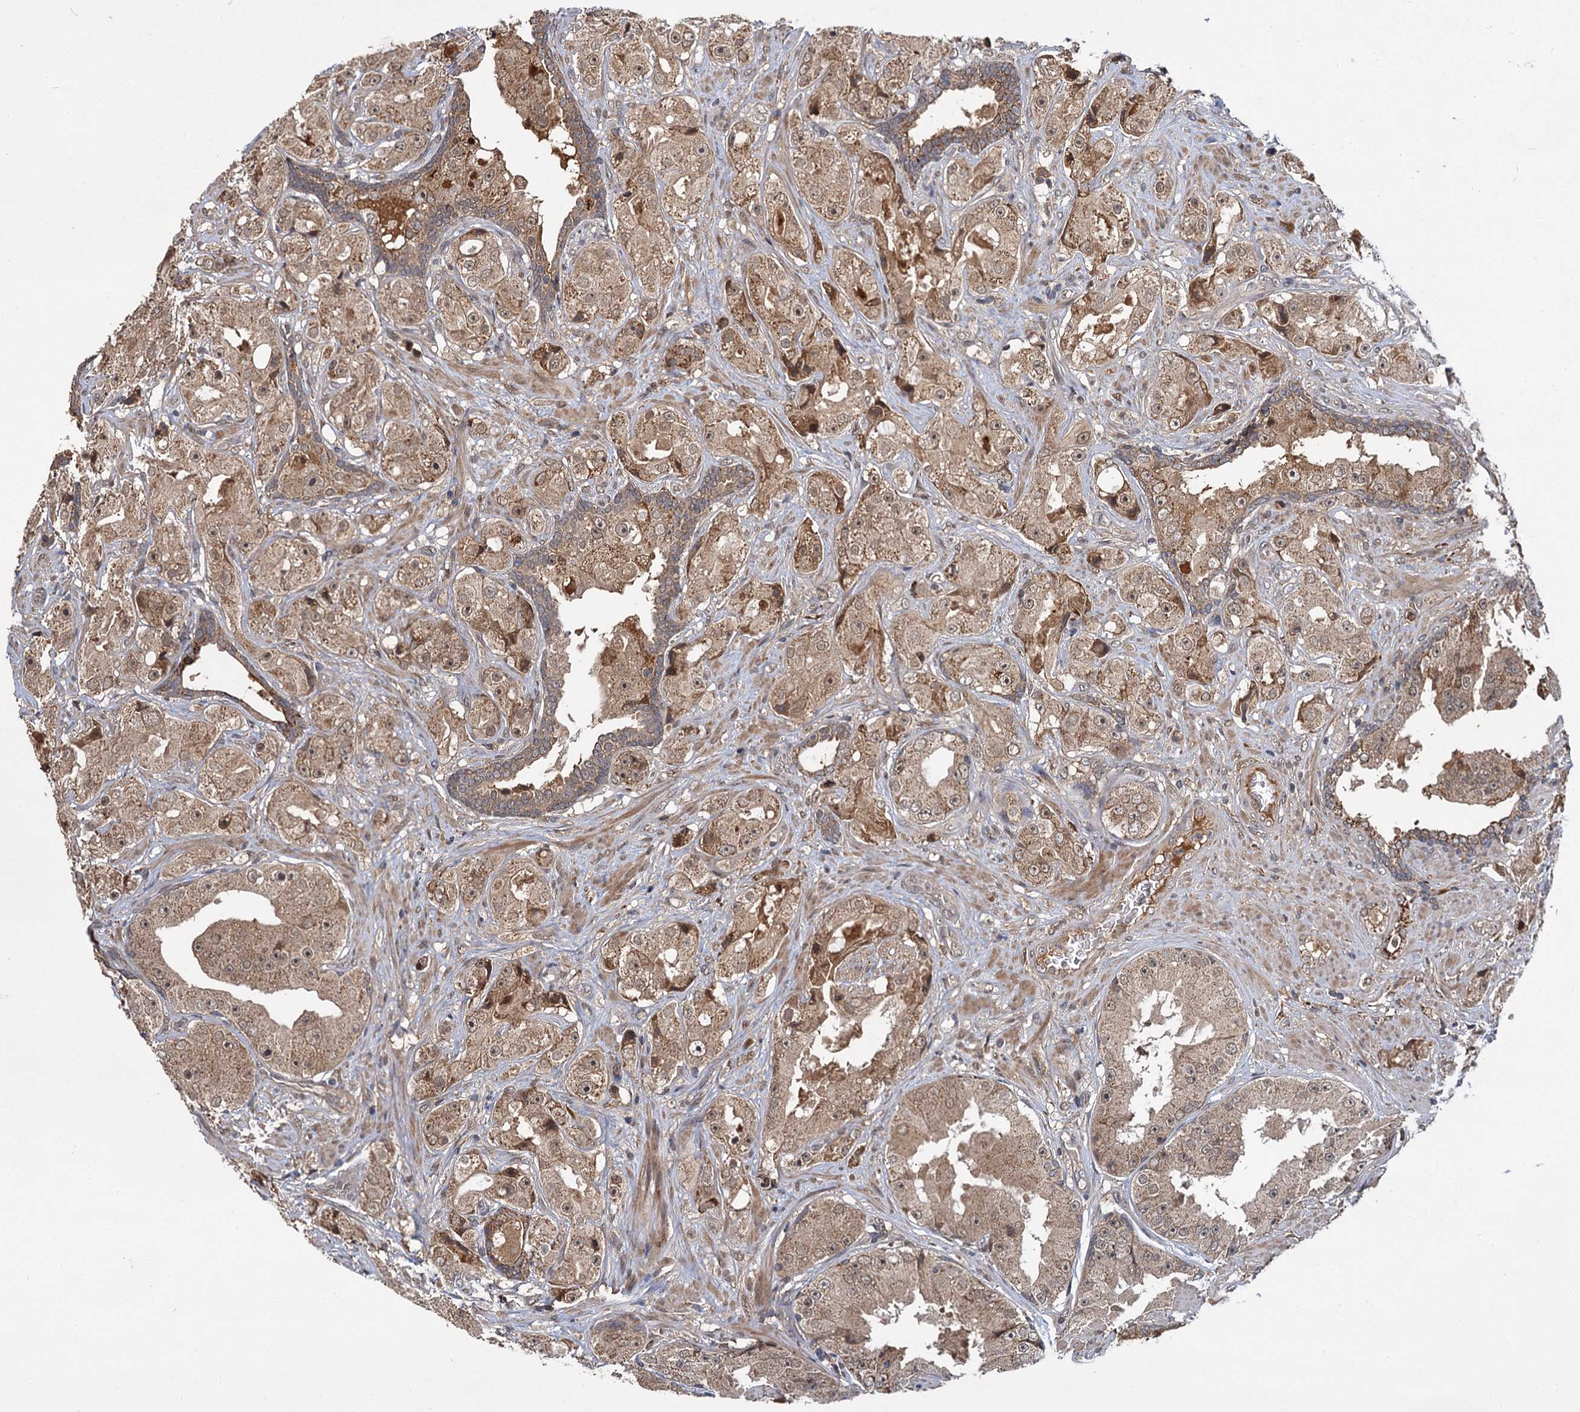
{"staining": {"intensity": "moderate", "quantity": ">75%", "location": "cytoplasmic/membranous"}, "tissue": "prostate cancer", "cell_type": "Tumor cells", "image_type": "cancer", "snomed": [{"axis": "morphology", "description": "Adenocarcinoma, High grade"}, {"axis": "topography", "description": "Prostate"}], "caption": "A histopathology image showing moderate cytoplasmic/membranous expression in approximately >75% of tumor cells in adenocarcinoma (high-grade) (prostate), as visualized by brown immunohistochemical staining.", "gene": "MBD6", "patient": {"sex": "male", "age": 73}}